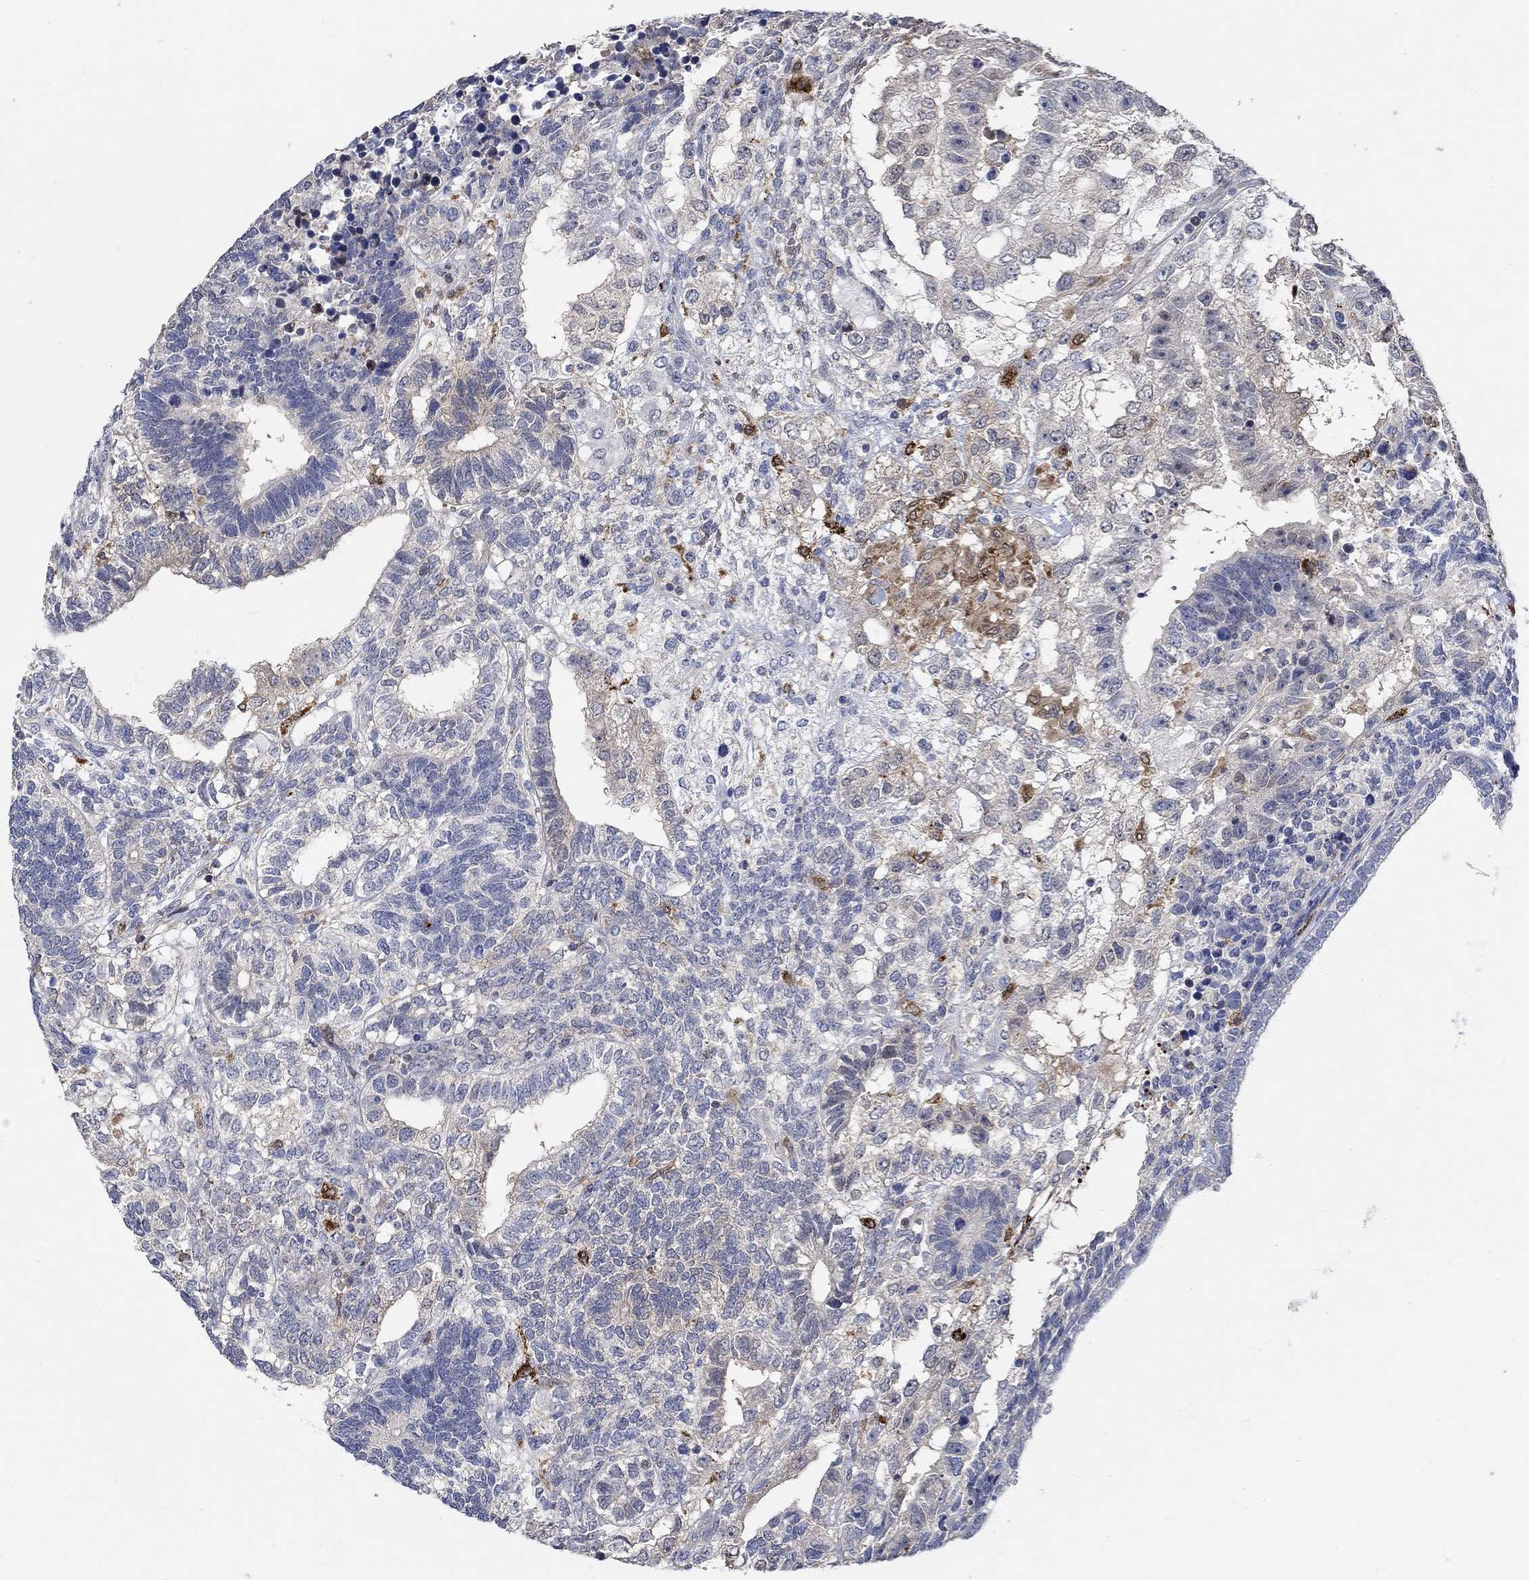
{"staining": {"intensity": "negative", "quantity": "none", "location": "none"}, "tissue": "testis cancer", "cell_type": "Tumor cells", "image_type": "cancer", "snomed": [{"axis": "morphology", "description": "Seminoma, NOS"}, {"axis": "morphology", "description": "Carcinoma, Embryonal, NOS"}, {"axis": "topography", "description": "Testis"}], "caption": "There is no significant staining in tumor cells of testis cancer (seminoma).", "gene": "MPP1", "patient": {"sex": "male", "age": 41}}